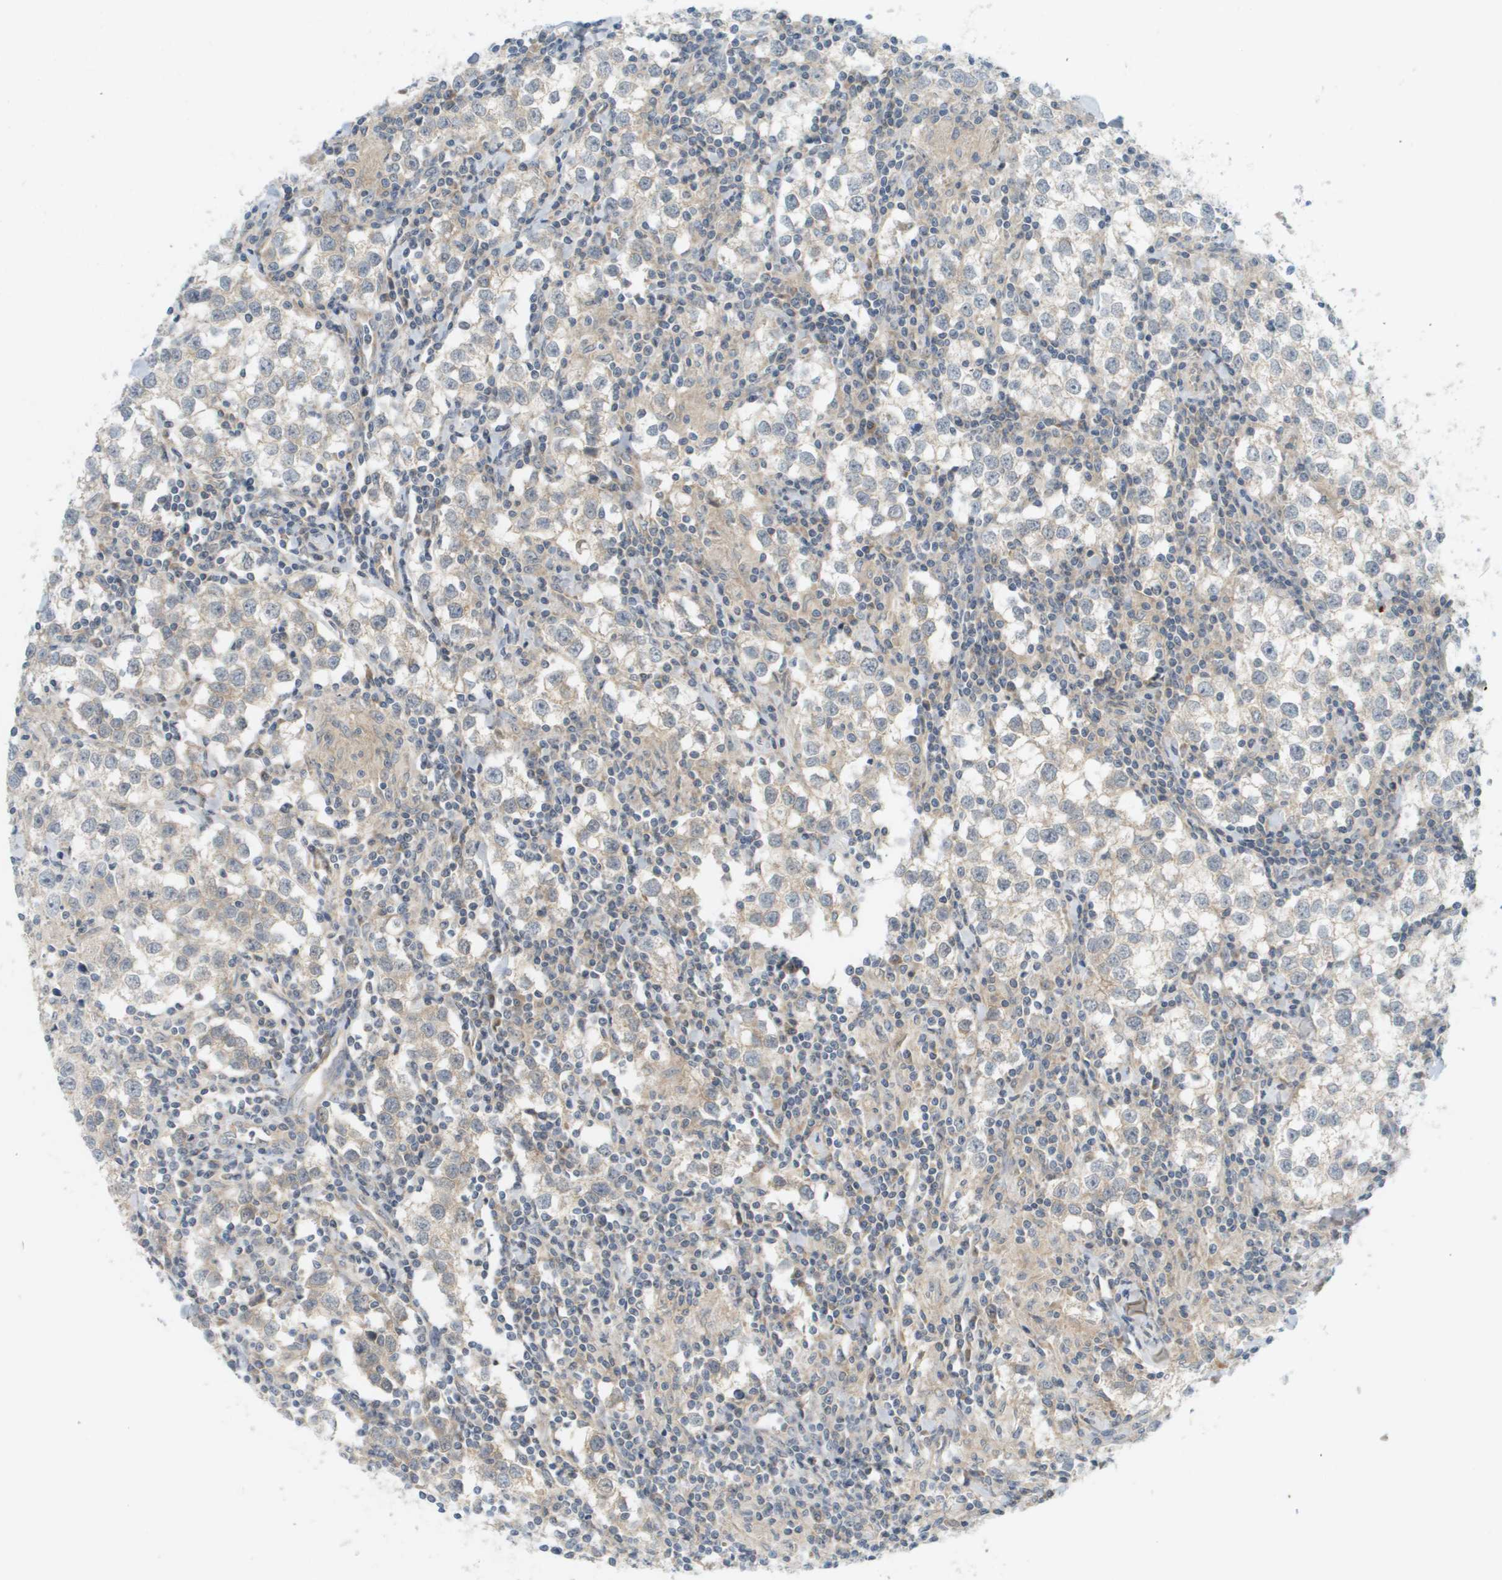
{"staining": {"intensity": "weak", "quantity": "<25%", "location": "cytoplasmic/membranous"}, "tissue": "testis cancer", "cell_type": "Tumor cells", "image_type": "cancer", "snomed": [{"axis": "morphology", "description": "Seminoma, NOS"}, {"axis": "morphology", "description": "Carcinoma, Embryonal, NOS"}, {"axis": "topography", "description": "Testis"}], "caption": "An image of testis embryonal carcinoma stained for a protein reveals no brown staining in tumor cells. Brightfield microscopy of immunohistochemistry stained with DAB (brown) and hematoxylin (blue), captured at high magnification.", "gene": "PROC", "patient": {"sex": "male", "age": 36}}